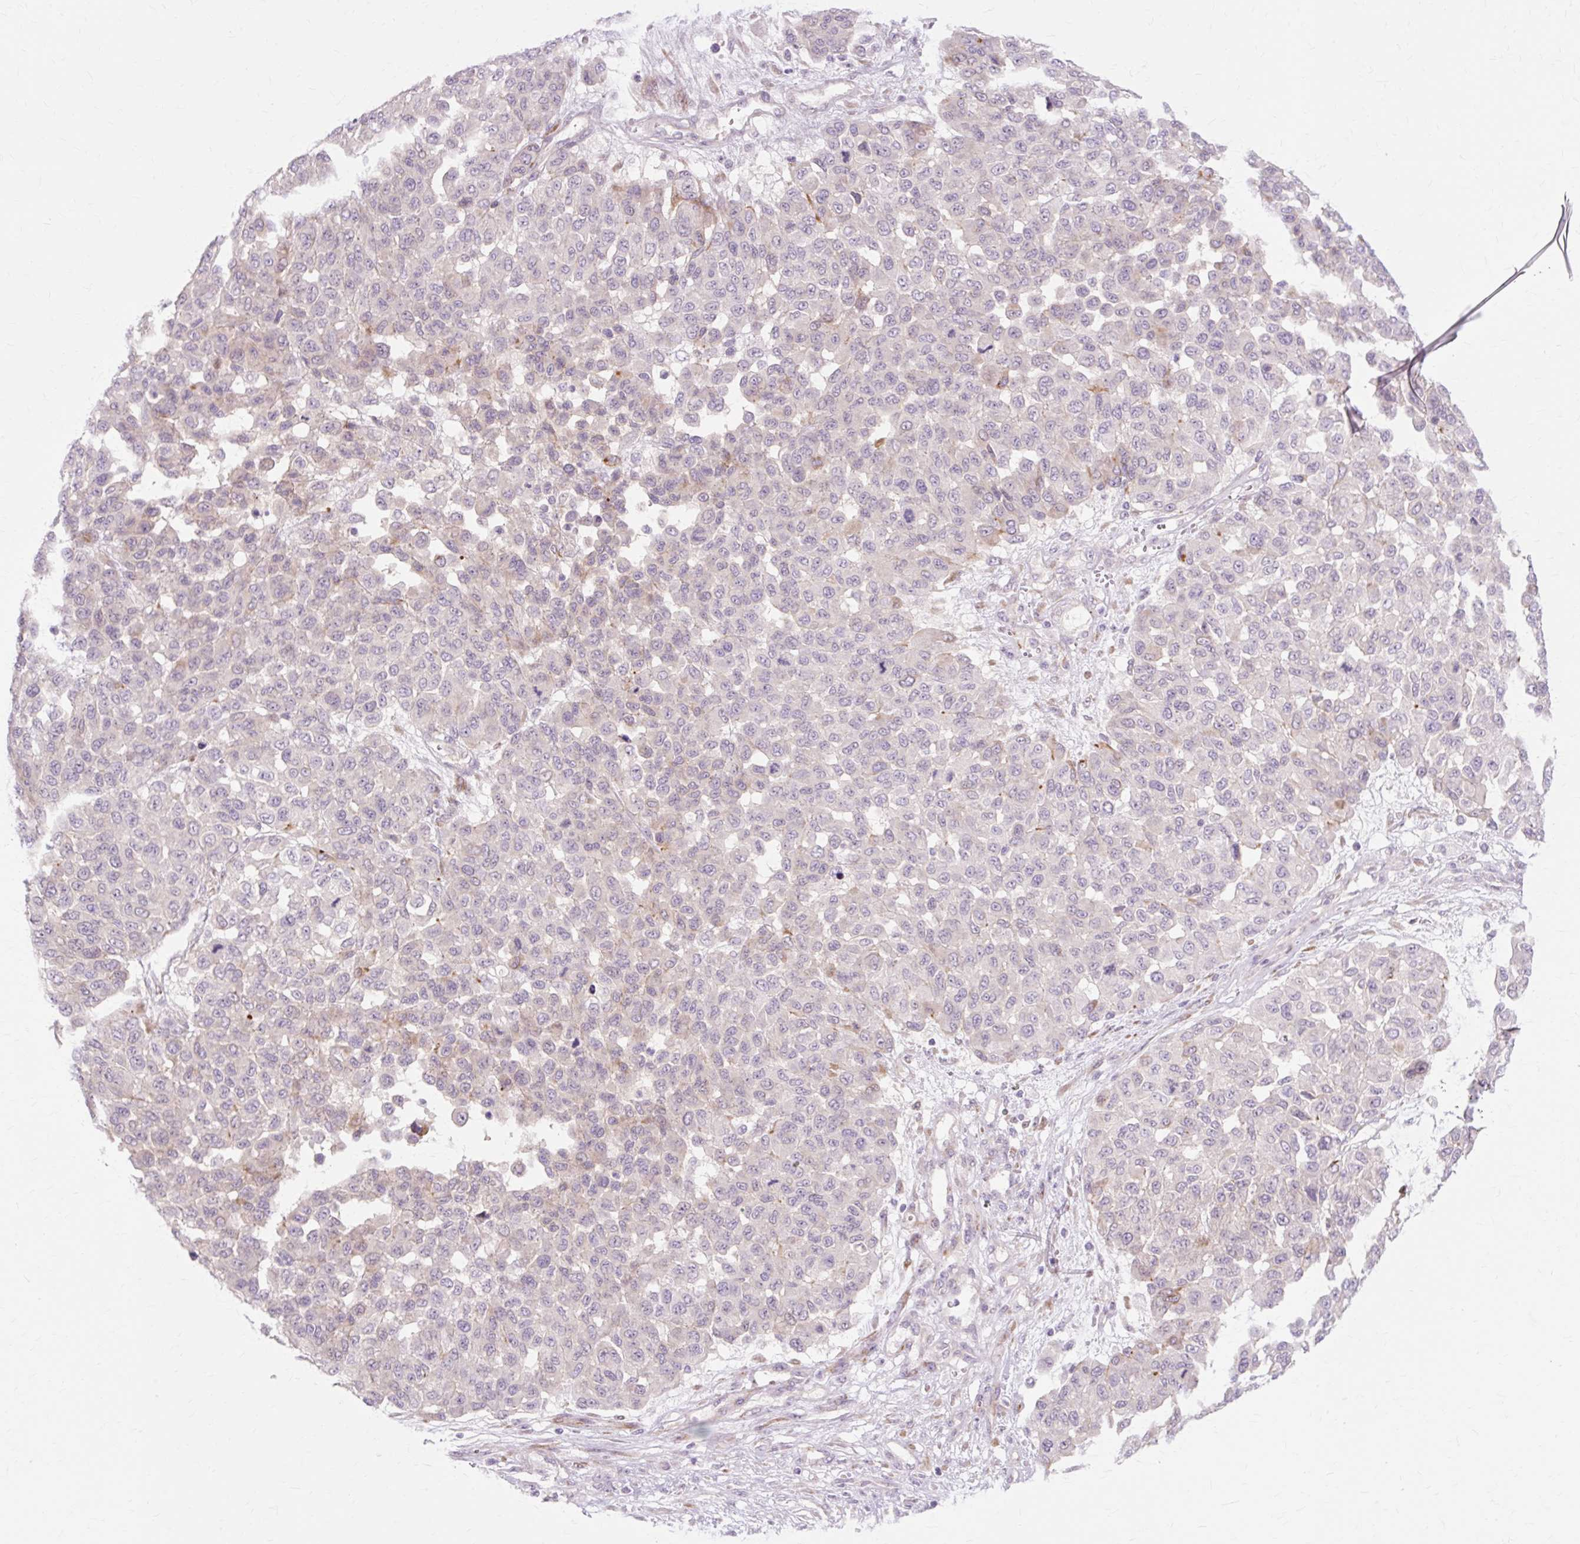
{"staining": {"intensity": "negative", "quantity": "none", "location": "none"}, "tissue": "melanoma", "cell_type": "Tumor cells", "image_type": "cancer", "snomed": [{"axis": "morphology", "description": "Malignant melanoma, NOS"}, {"axis": "topography", "description": "Skin"}], "caption": "The photomicrograph demonstrates no staining of tumor cells in malignant melanoma. The staining was performed using DAB to visualize the protein expression in brown, while the nuclei were stained in blue with hematoxylin (Magnification: 20x).", "gene": "ZNF35", "patient": {"sex": "male", "age": 62}}